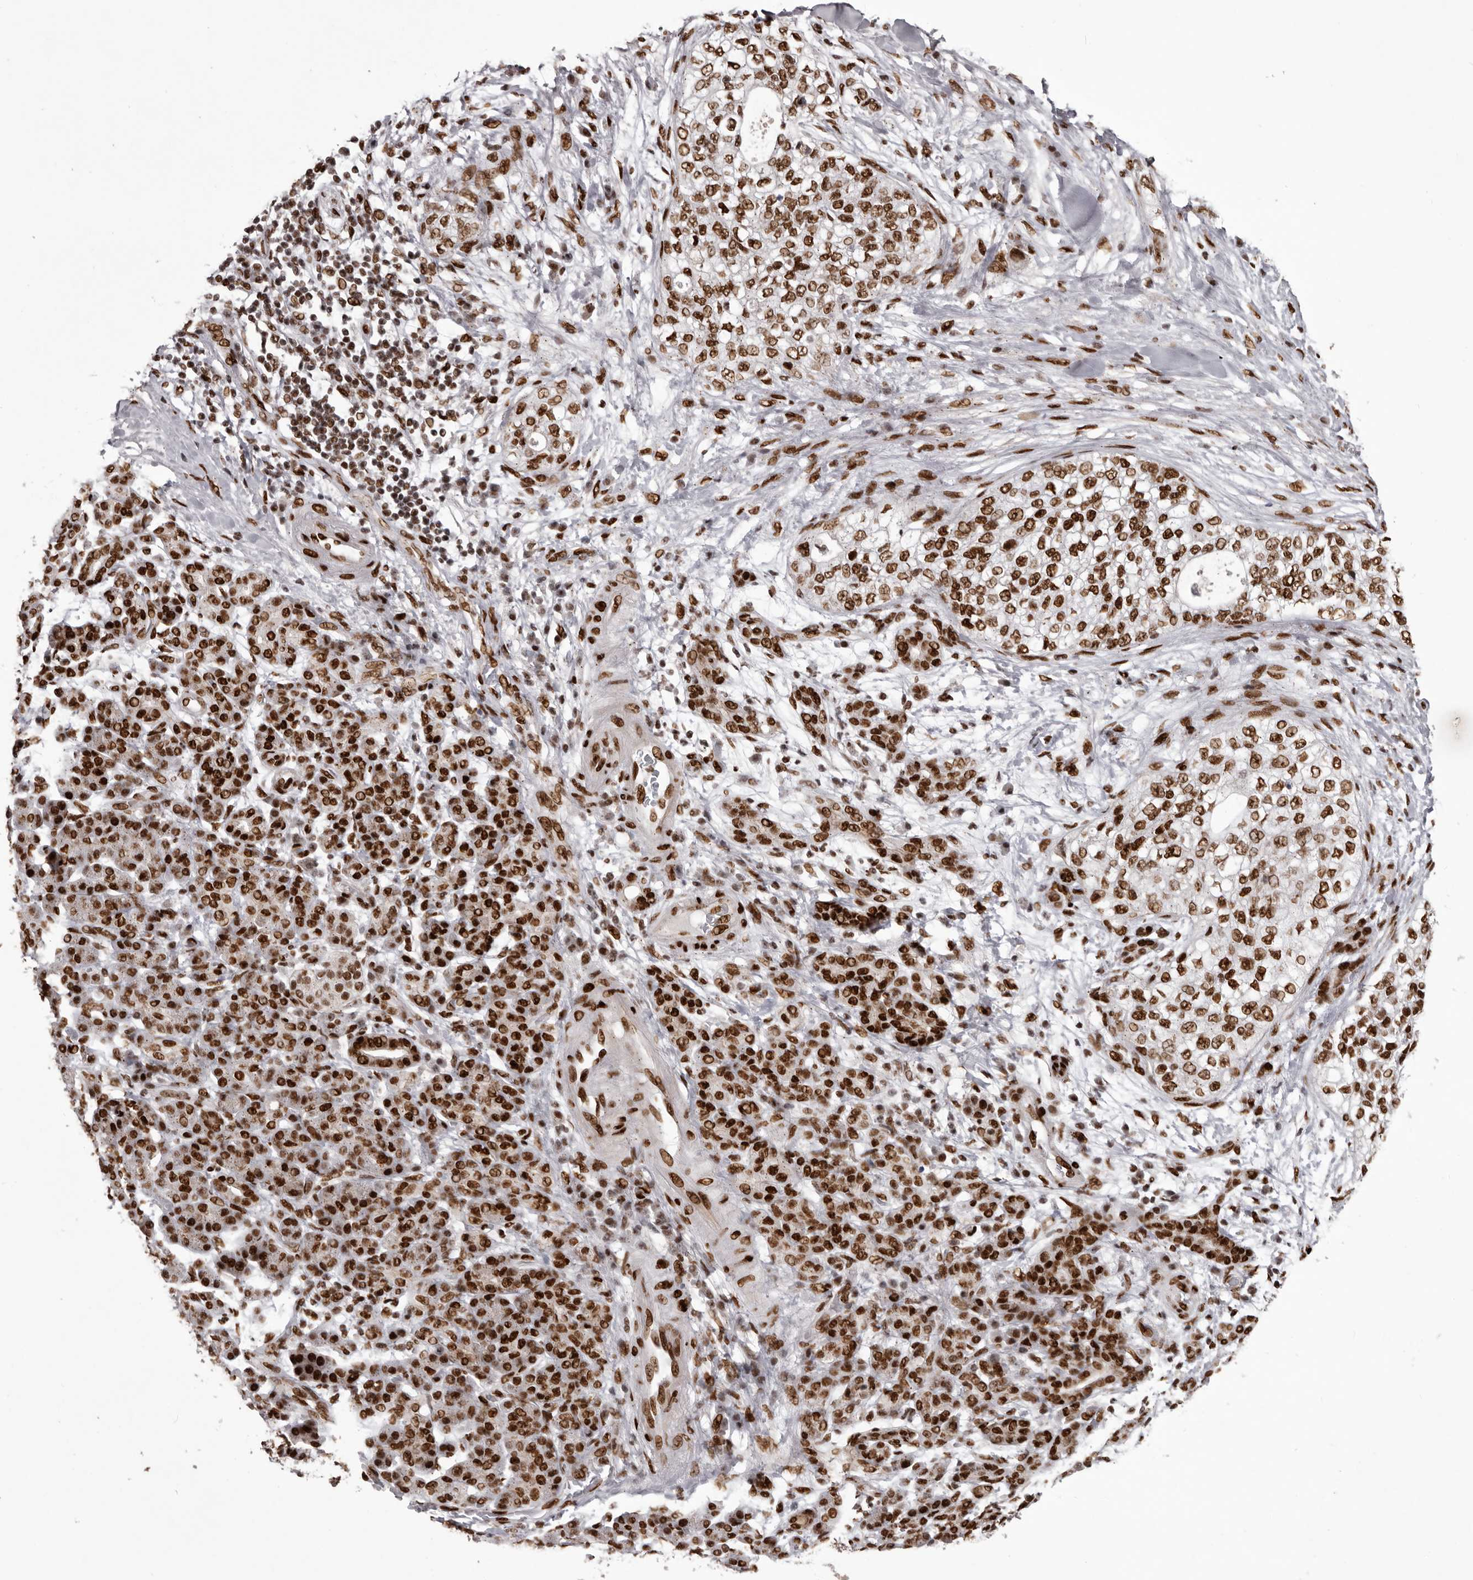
{"staining": {"intensity": "strong", "quantity": ">75%", "location": "nuclear"}, "tissue": "pancreatic cancer", "cell_type": "Tumor cells", "image_type": "cancer", "snomed": [{"axis": "morphology", "description": "Adenocarcinoma, NOS"}, {"axis": "topography", "description": "Pancreas"}], "caption": "Protein expression analysis of pancreatic adenocarcinoma reveals strong nuclear positivity in about >75% of tumor cells.", "gene": "NUMA1", "patient": {"sex": "male", "age": 72}}